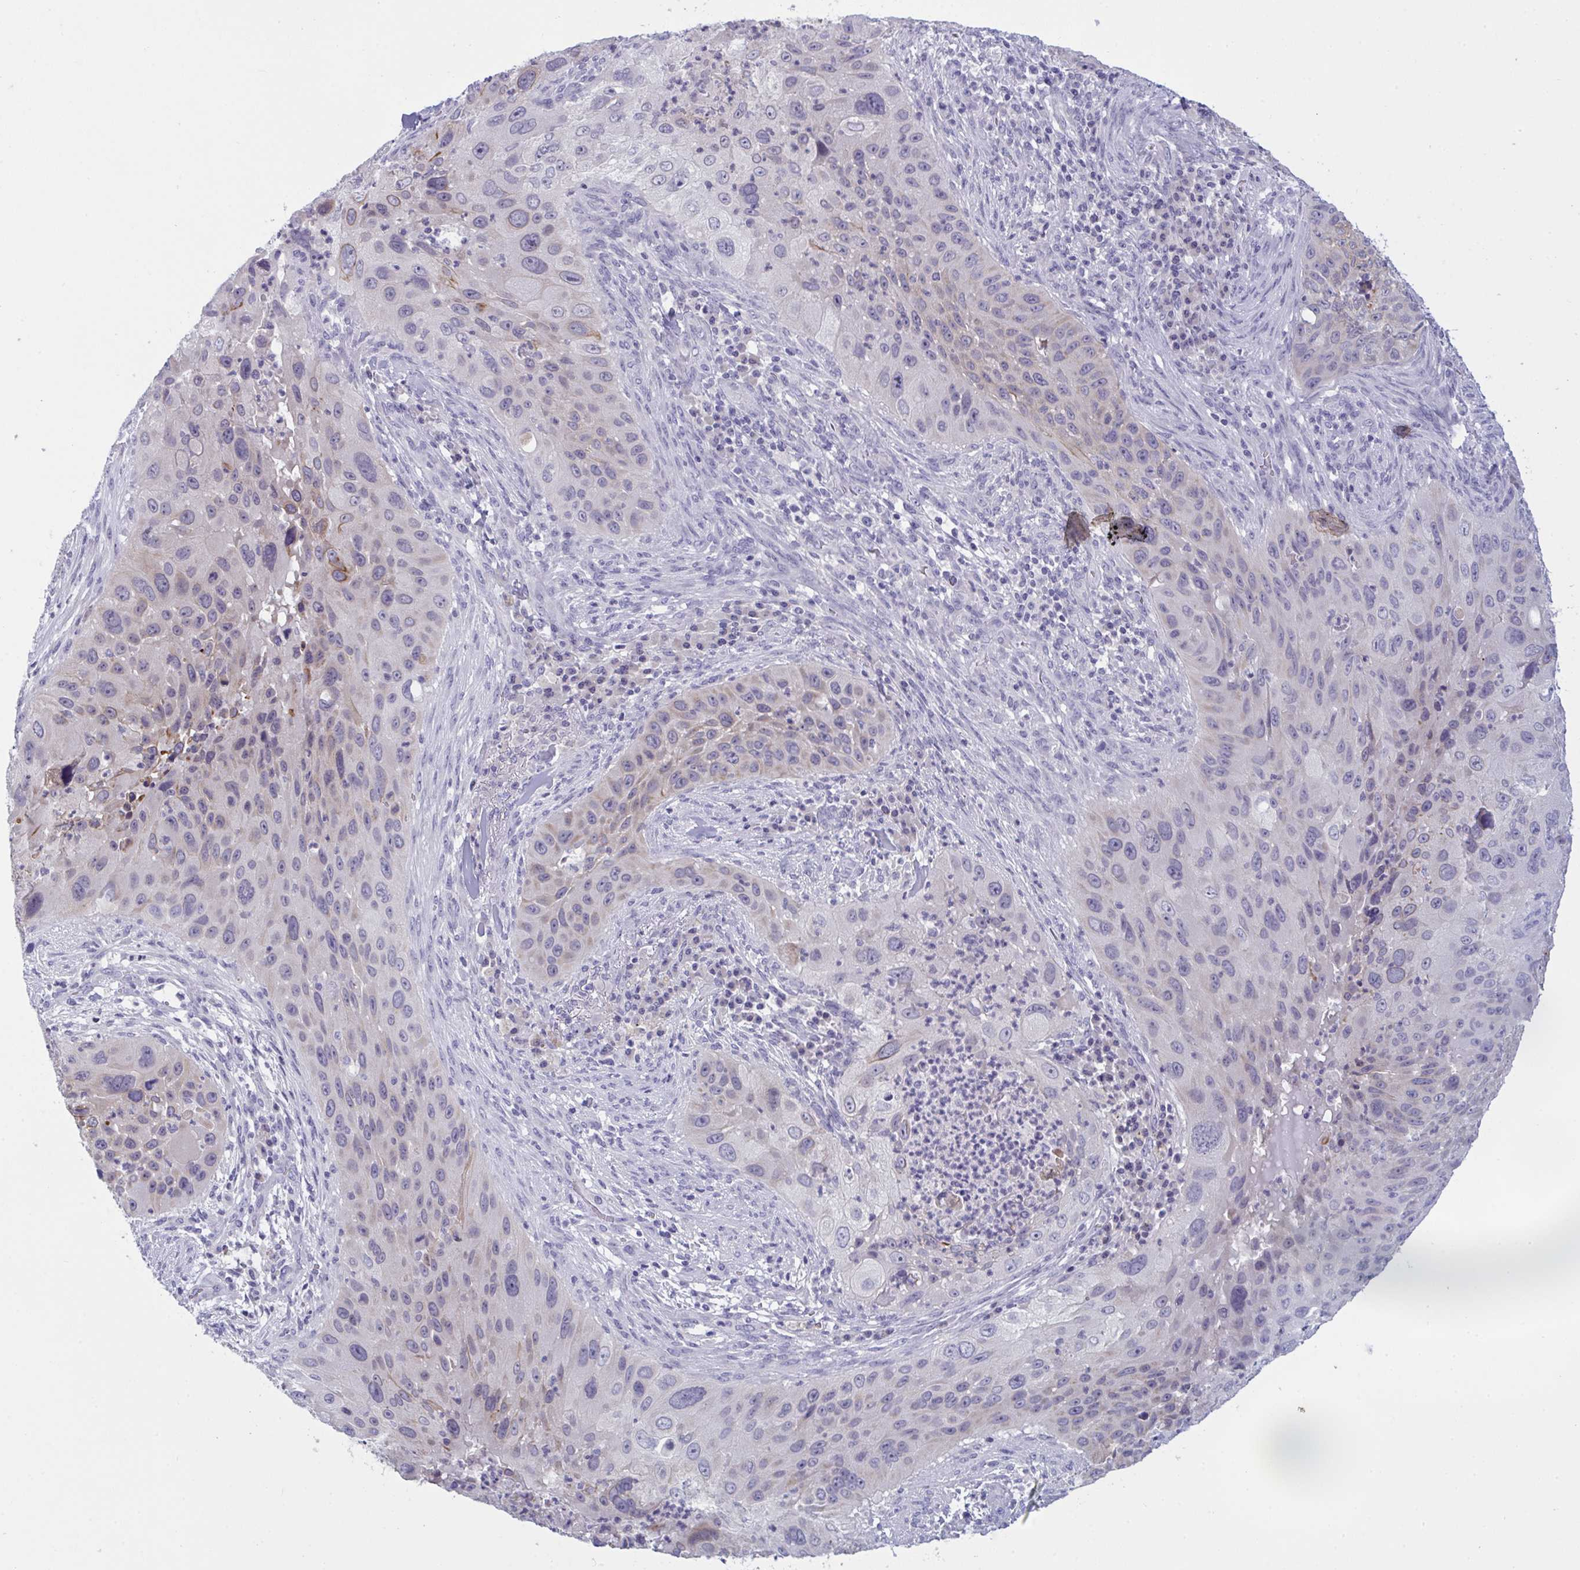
{"staining": {"intensity": "weak", "quantity": "25%-75%", "location": "cytoplasmic/membranous"}, "tissue": "lung cancer", "cell_type": "Tumor cells", "image_type": "cancer", "snomed": [{"axis": "morphology", "description": "Squamous cell carcinoma, NOS"}, {"axis": "topography", "description": "Lung"}], "caption": "IHC image of lung squamous cell carcinoma stained for a protein (brown), which exhibits low levels of weak cytoplasmic/membranous expression in approximately 25%-75% of tumor cells.", "gene": "TENT5D", "patient": {"sex": "male", "age": 63}}